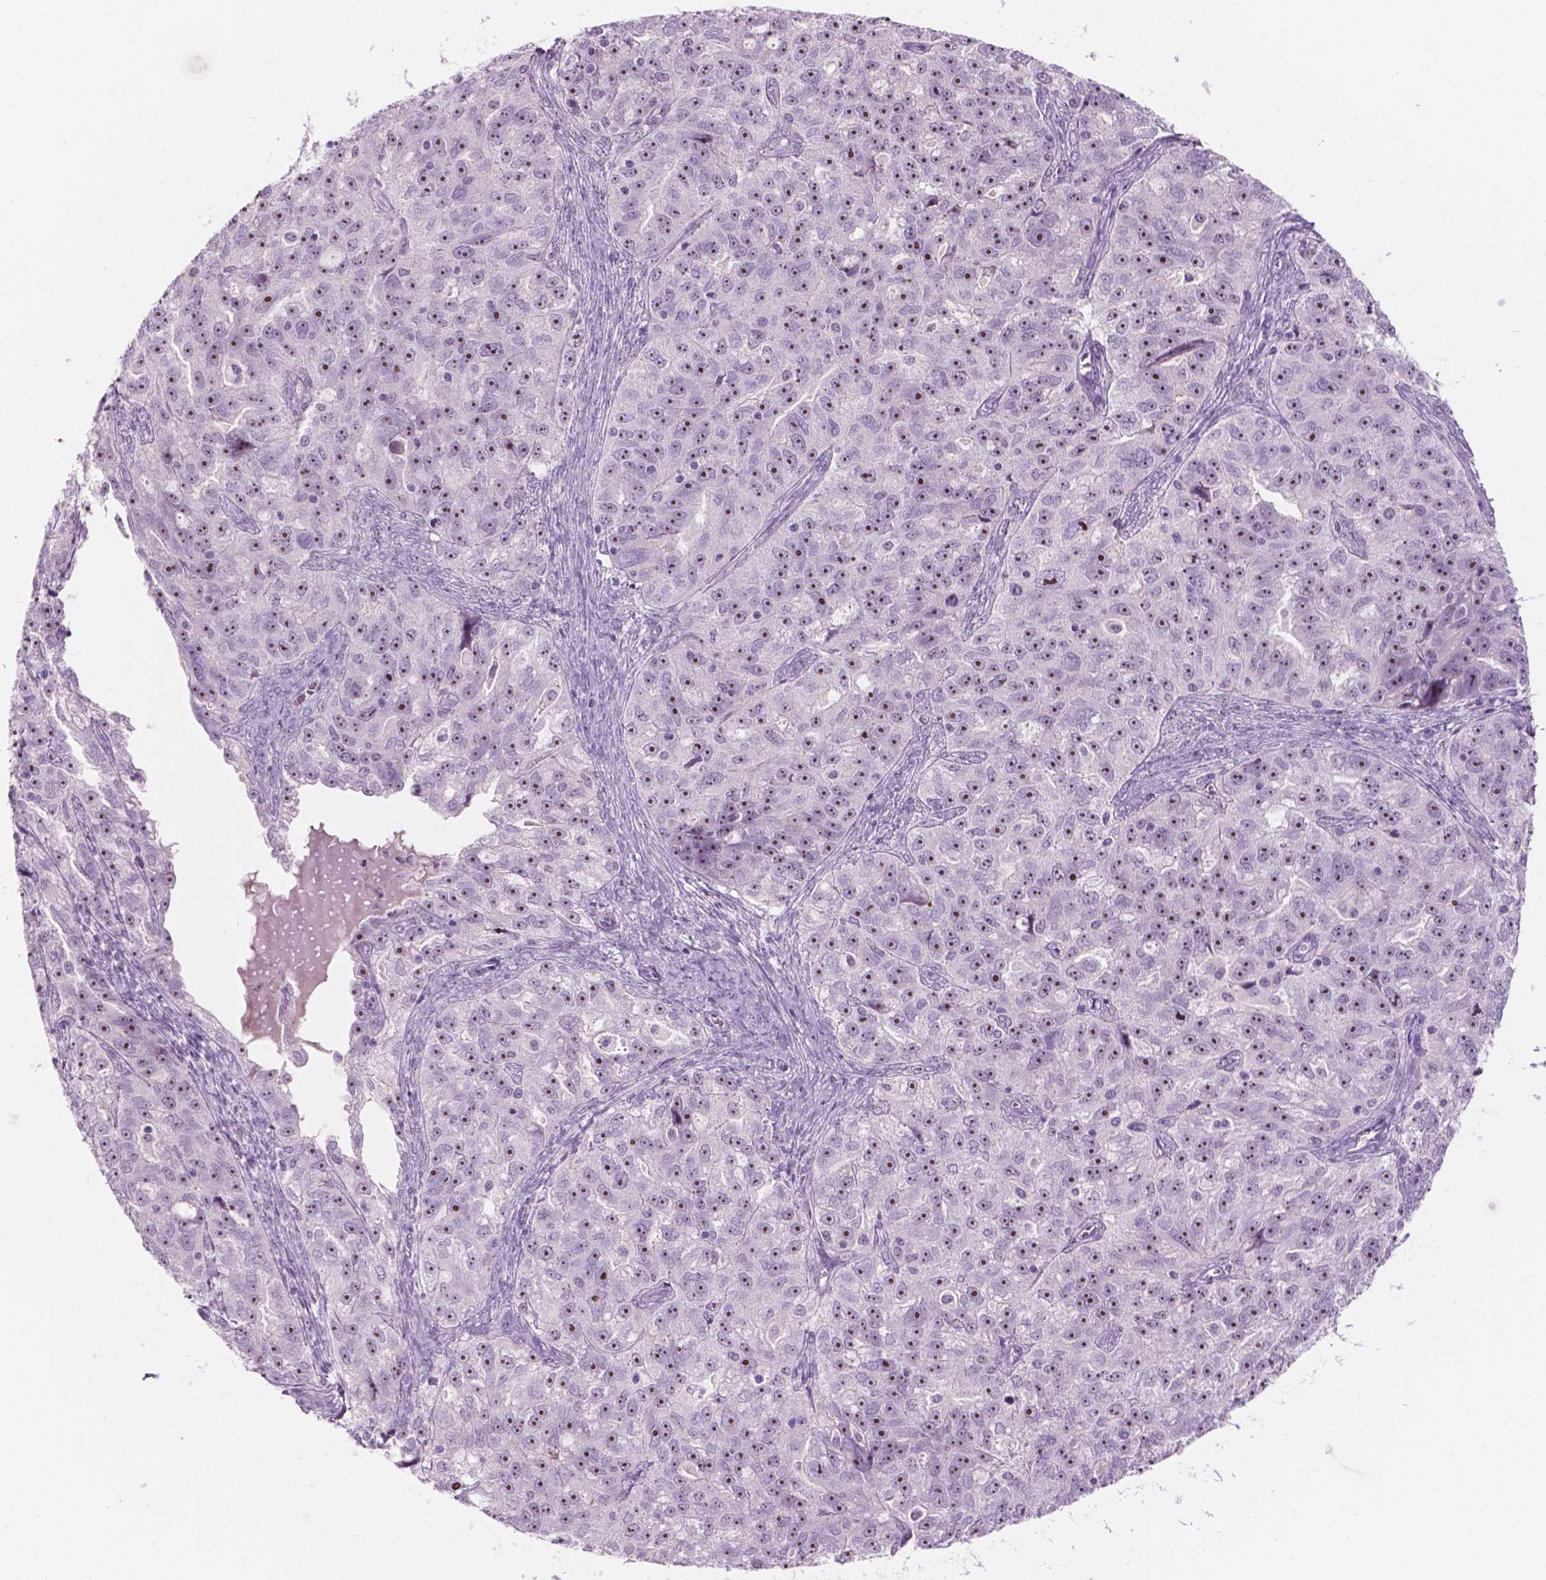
{"staining": {"intensity": "moderate", "quantity": ">75%", "location": "nuclear"}, "tissue": "ovarian cancer", "cell_type": "Tumor cells", "image_type": "cancer", "snomed": [{"axis": "morphology", "description": "Cystadenocarcinoma, serous, NOS"}, {"axis": "topography", "description": "Ovary"}], "caption": "IHC (DAB) staining of human ovarian cancer shows moderate nuclear protein positivity in about >75% of tumor cells.", "gene": "ZNF853", "patient": {"sex": "female", "age": 51}}